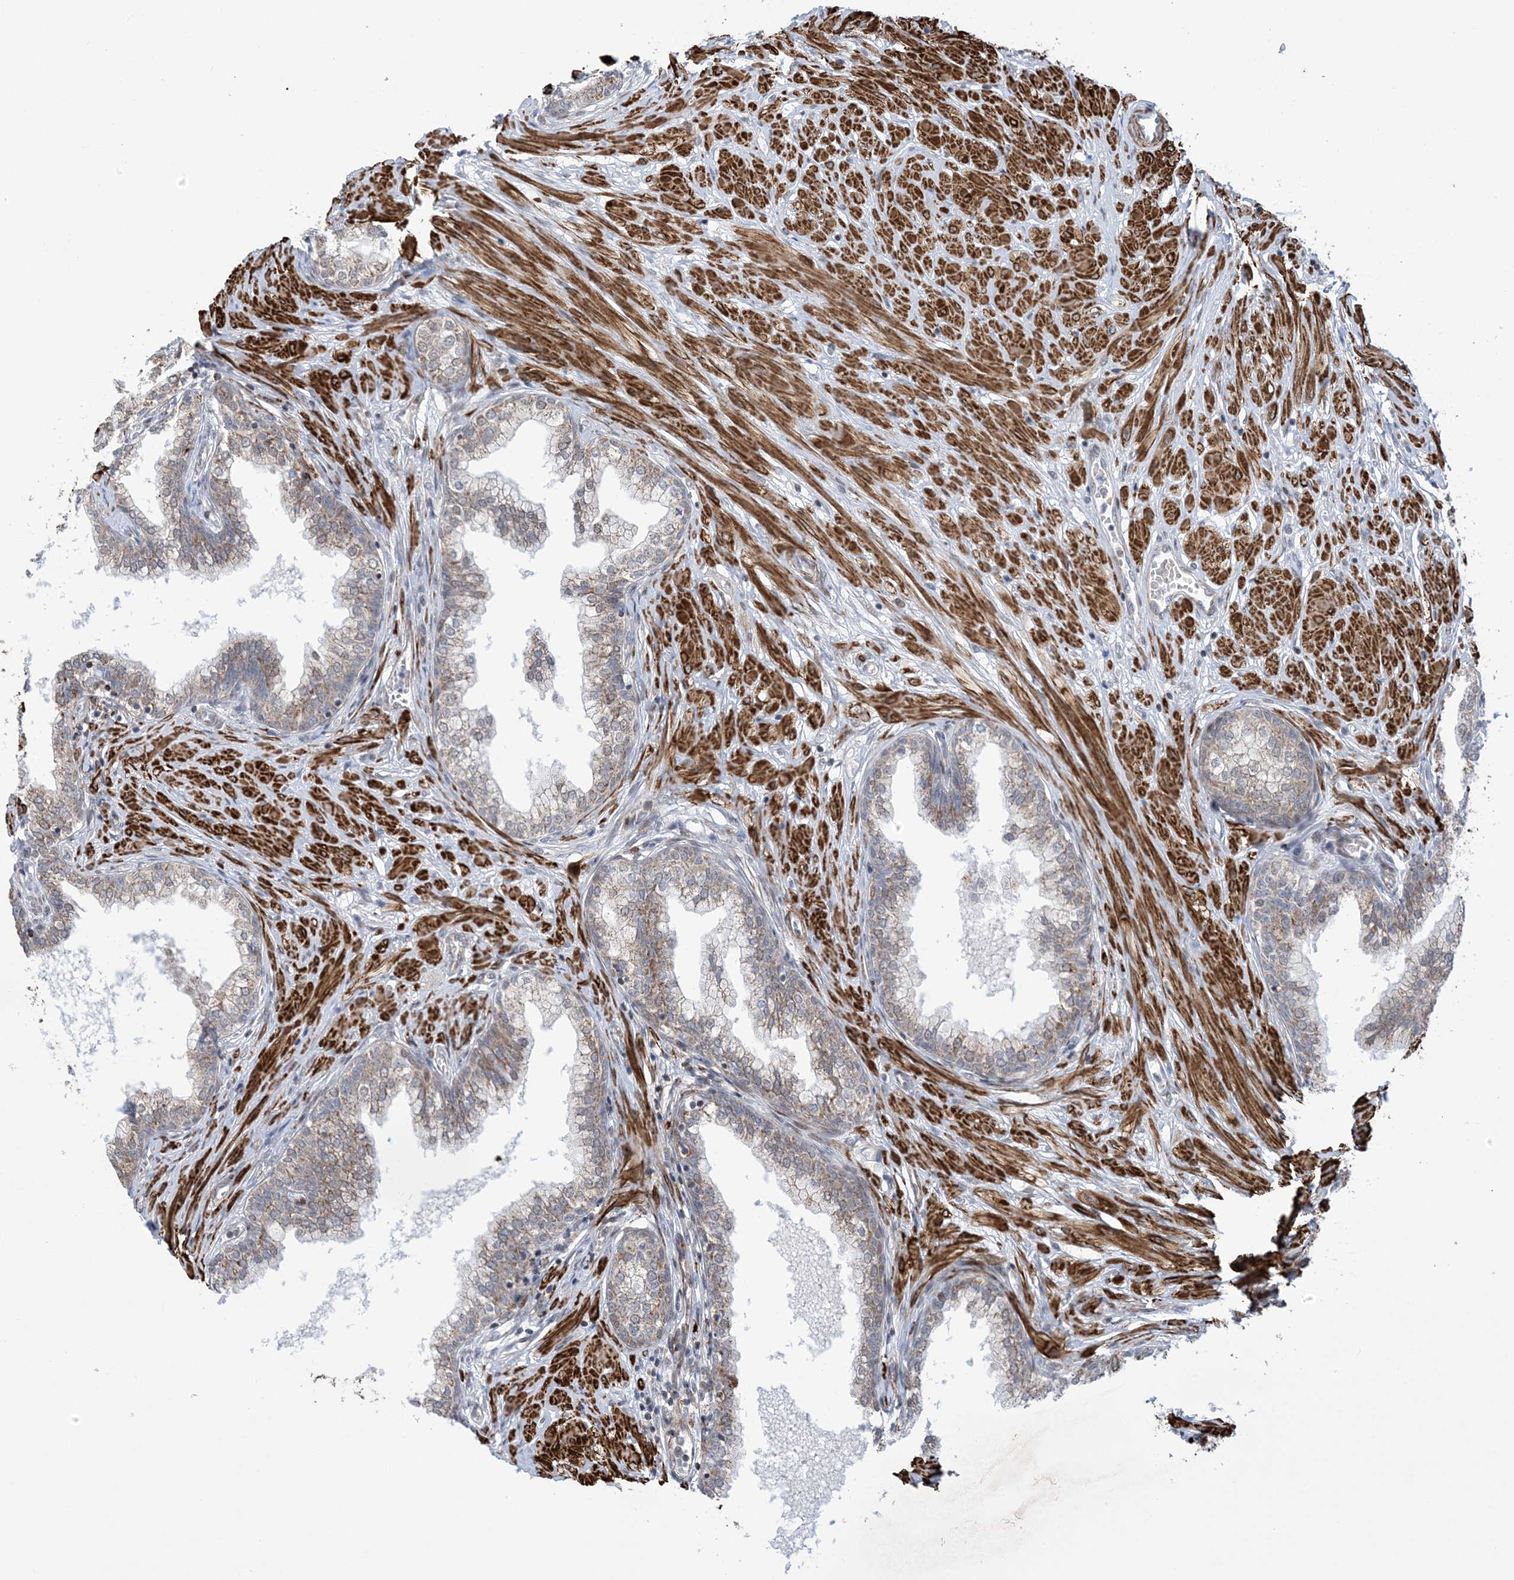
{"staining": {"intensity": "moderate", "quantity": "<25%", "location": "cytoplasmic/membranous"}, "tissue": "prostate", "cell_type": "Glandular cells", "image_type": "normal", "snomed": [{"axis": "morphology", "description": "Normal tissue, NOS"}, {"axis": "morphology", "description": "Urothelial carcinoma, Low grade"}, {"axis": "topography", "description": "Urinary bladder"}, {"axis": "topography", "description": "Prostate"}], "caption": "A histopathology image of prostate stained for a protein displays moderate cytoplasmic/membranous brown staining in glandular cells. Immunohistochemistry (ihc) stains the protein of interest in brown and the nuclei are stained blue.", "gene": "ZNF8", "patient": {"sex": "male", "age": 60}}